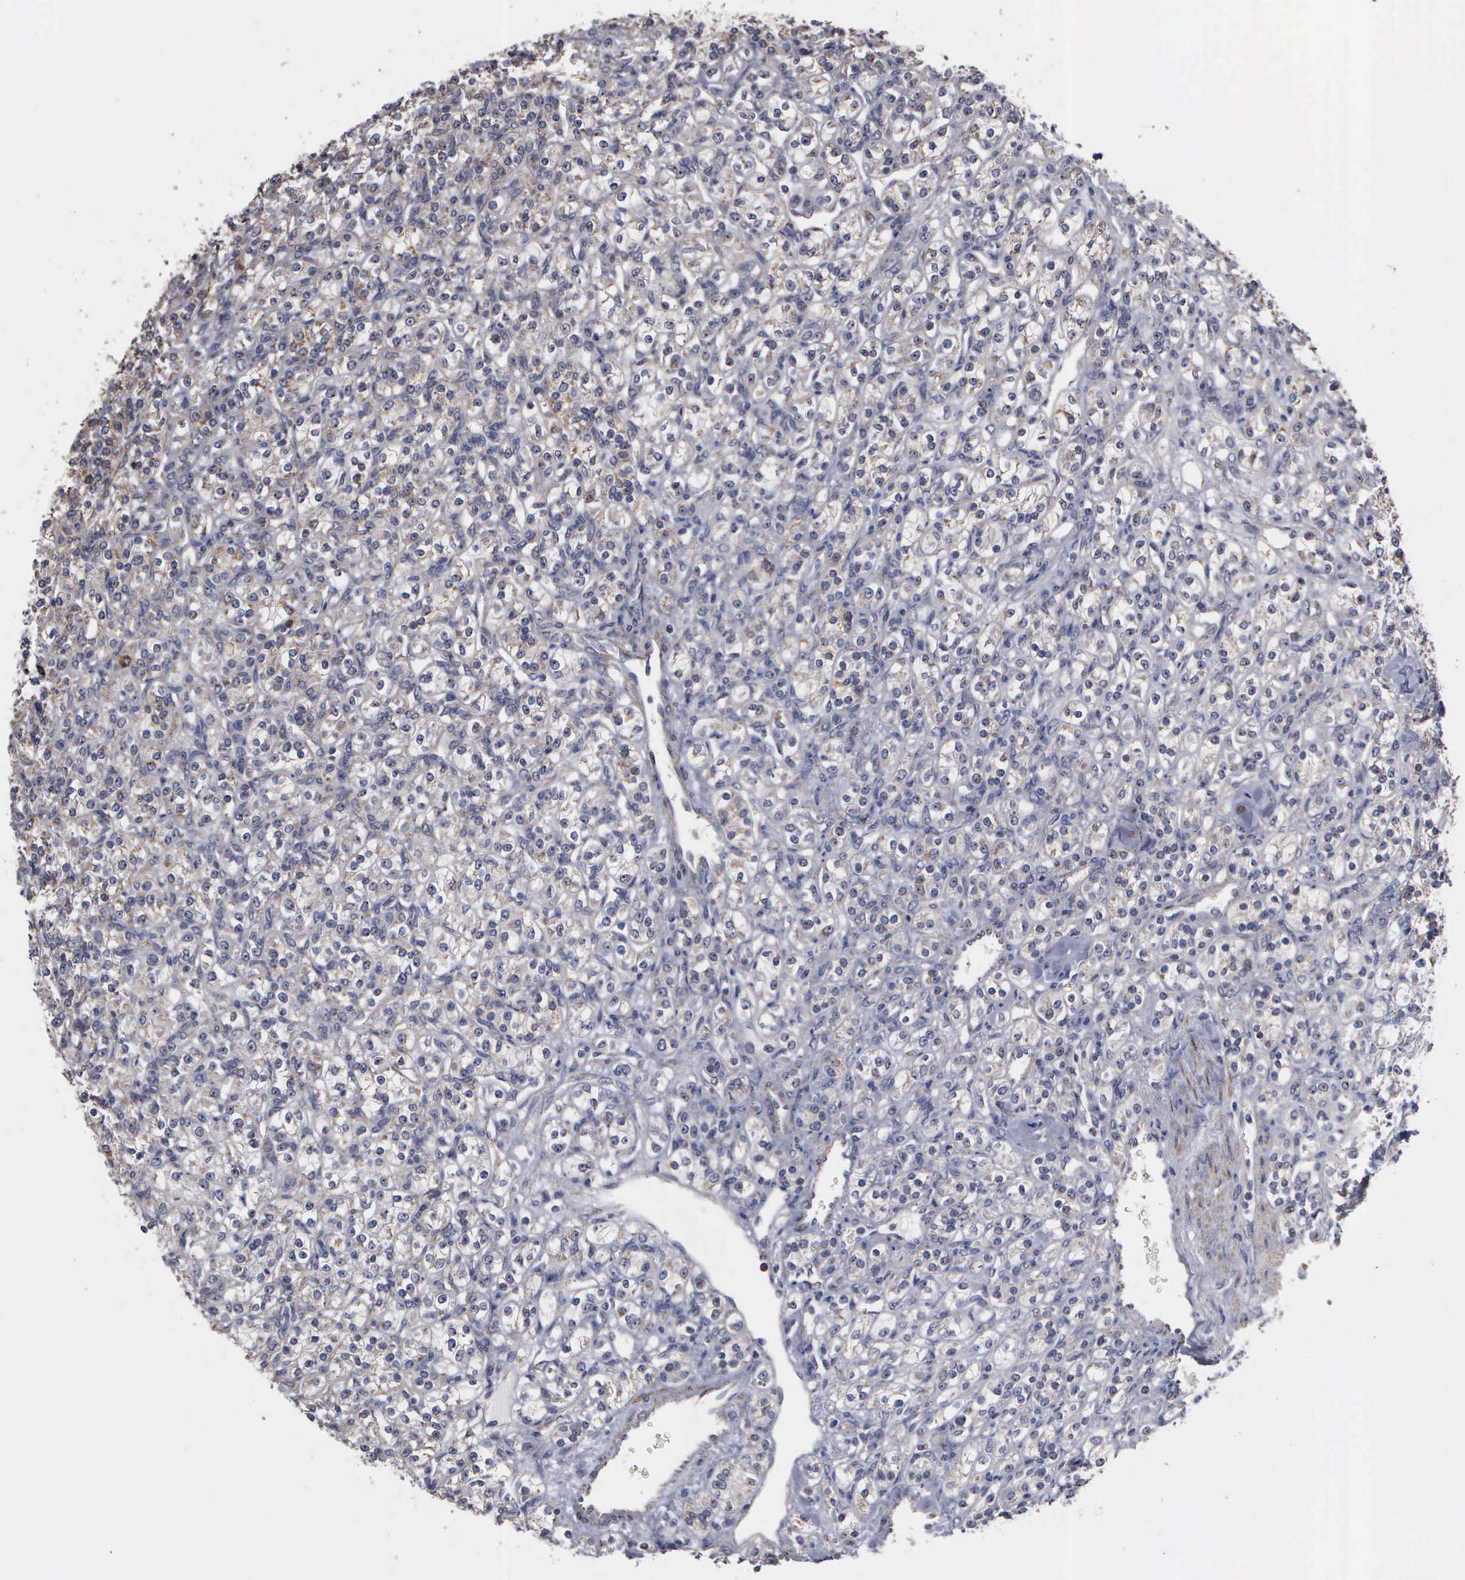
{"staining": {"intensity": "weak", "quantity": "<25%", "location": "cytoplasmic/membranous,nuclear"}, "tissue": "renal cancer", "cell_type": "Tumor cells", "image_type": "cancer", "snomed": [{"axis": "morphology", "description": "Adenocarcinoma, NOS"}, {"axis": "topography", "description": "Kidney"}], "caption": "An image of human renal cancer is negative for staining in tumor cells.", "gene": "NGDN", "patient": {"sex": "male", "age": 77}}